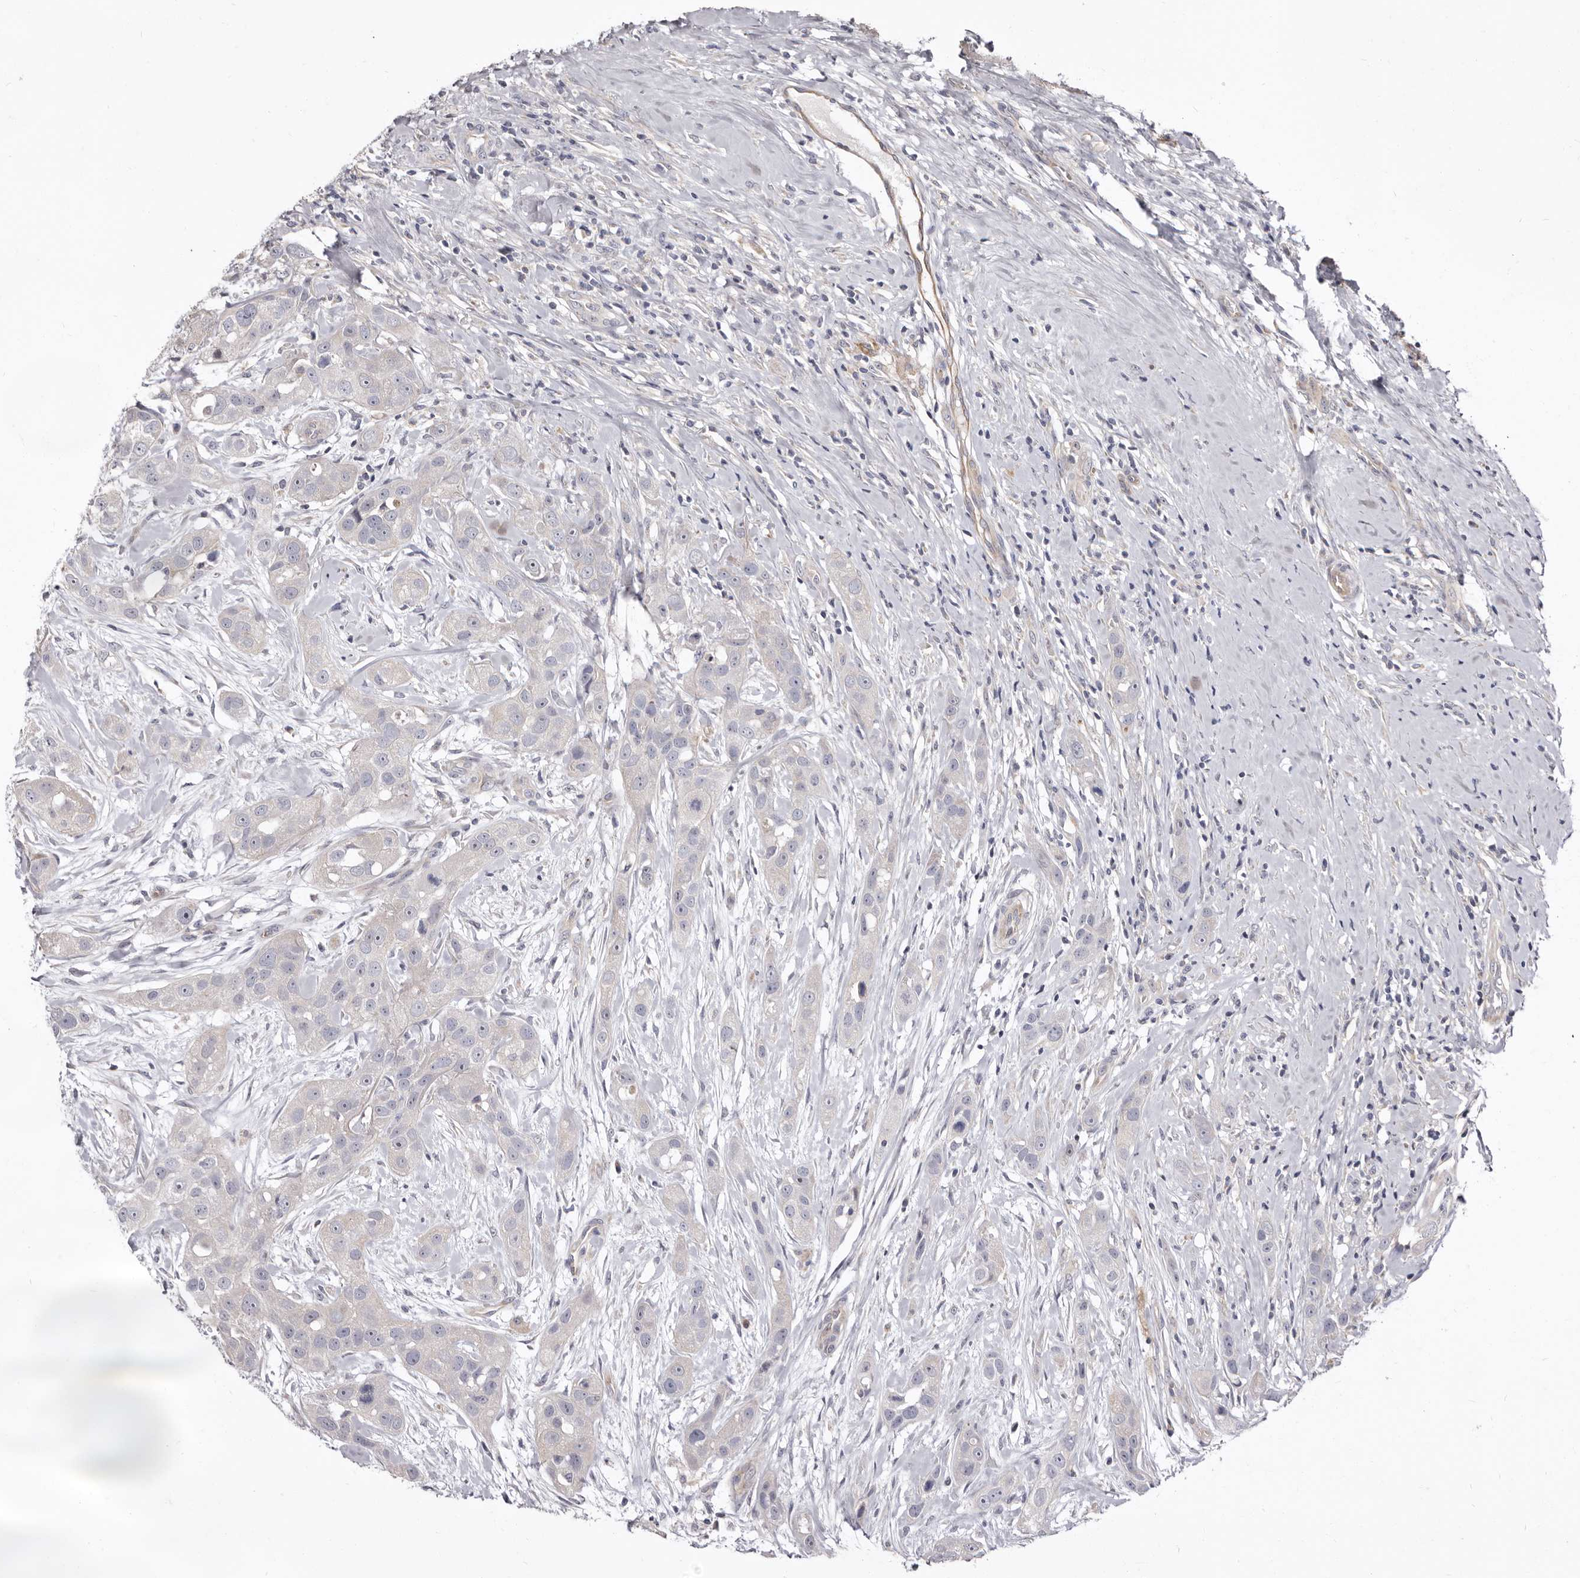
{"staining": {"intensity": "moderate", "quantity": ">75%", "location": "cytoplasmic/membranous,nuclear"}, "tissue": "head and neck cancer", "cell_type": "Tumor cells", "image_type": "cancer", "snomed": [{"axis": "morphology", "description": "Normal tissue, NOS"}, {"axis": "morphology", "description": "Squamous cell carcinoma, NOS"}, {"axis": "topography", "description": "Skeletal muscle"}, {"axis": "topography", "description": "Head-Neck"}], "caption": "Head and neck squamous cell carcinoma tissue shows moderate cytoplasmic/membranous and nuclear positivity in approximately >75% of tumor cells, visualized by immunohistochemistry.", "gene": "FMO2", "patient": {"sex": "male", "age": 51}}